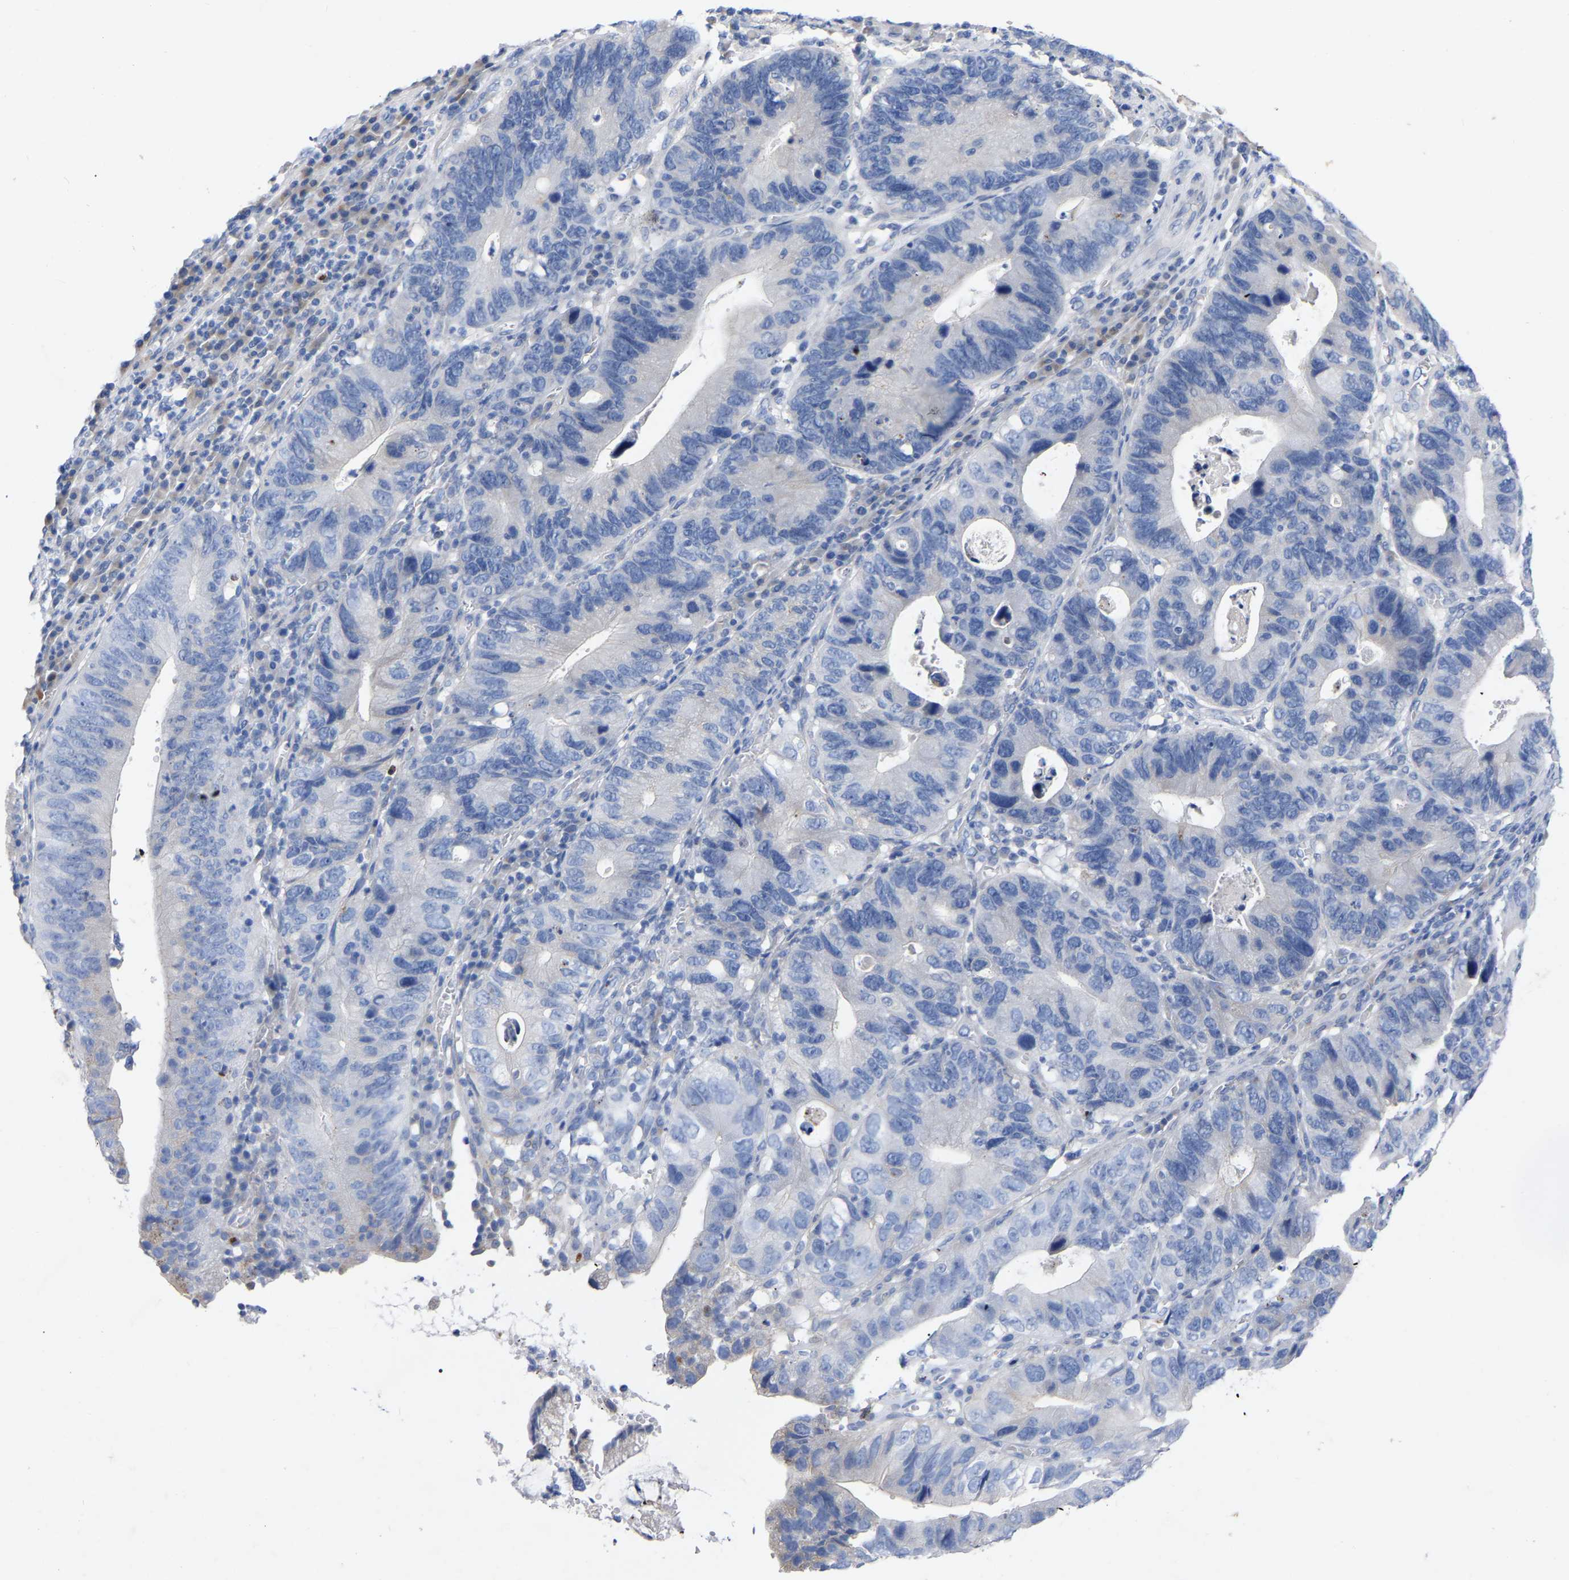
{"staining": {"intensity": "negative", "quantity": "none", "location": "none"}, "tissue": "stomach cancer", "cell_type": "Tumor cells", "image_type": "cancer", "snomed": [{"axis": "morphology", "description": "Adenocarcinoma, NOS"}, {"axis": "topography", "description": "Stomach"}], "caption": "Human stomach adenocarcinoma stained for a protein using immunohistochemistry demonstrates no expression in tumor cells.", "gene": "STRIP2", "patient": {"sex": "male", "age": 59}}